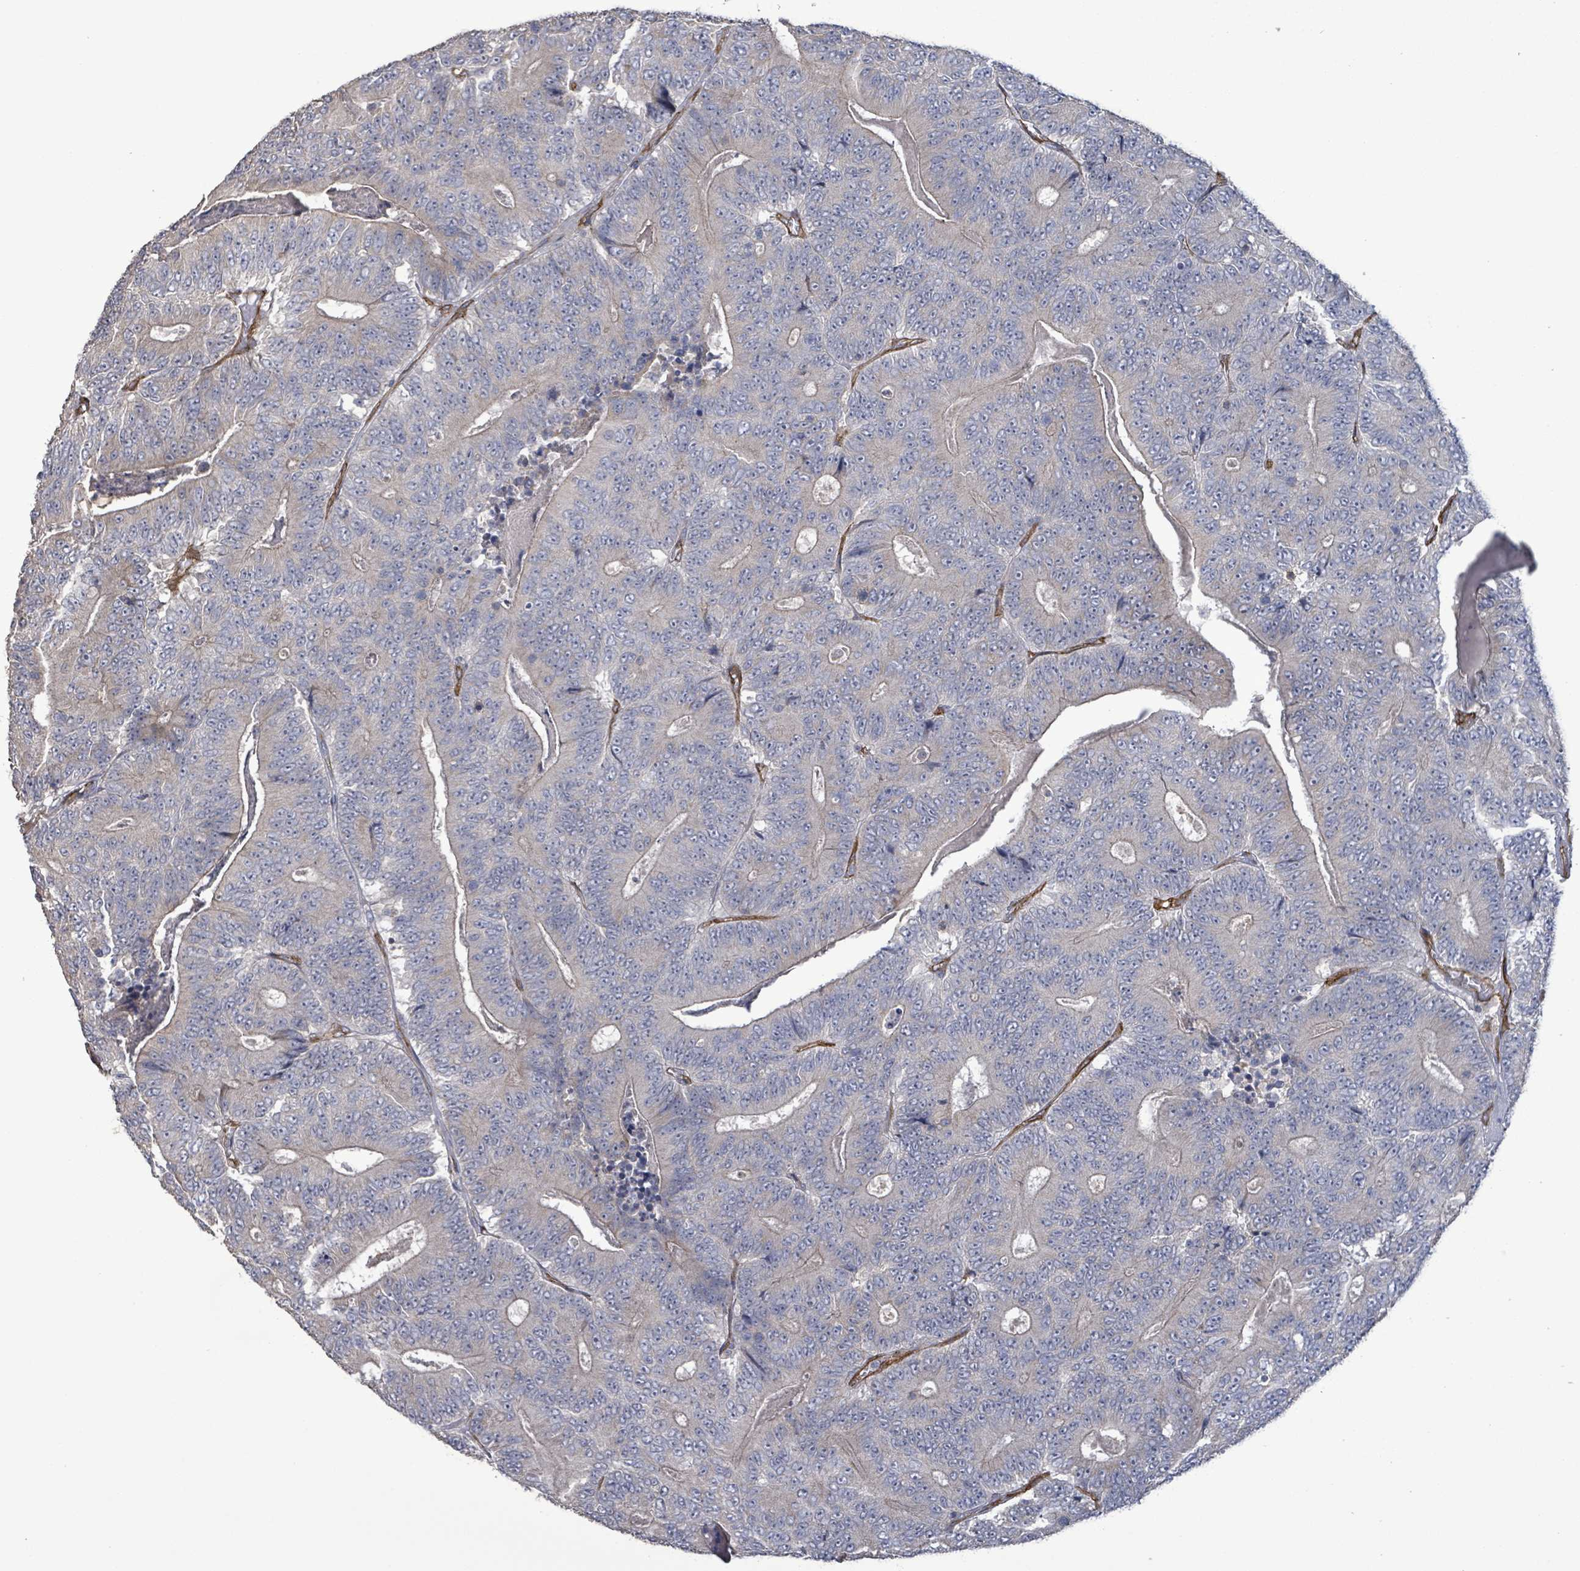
{"staining": {"intensity": "negative", "quantity": "none", "location": "none"}, "tissue": "colorectal cancer", "cell_type": "Tumor cells", "image_type": "cancer", "snomed": [{"axis": "morphology", "description": "Adenocarcinoma, NOS"}, {"axis": "topography", "description": "Colon"}], "caption": "Immunohistochemistry of human colorectal cancer (adenocarcinoma) shows no staining in tumor cells.", "gene": "KANK3", "patient": {"sex": "male", "age": 83}}